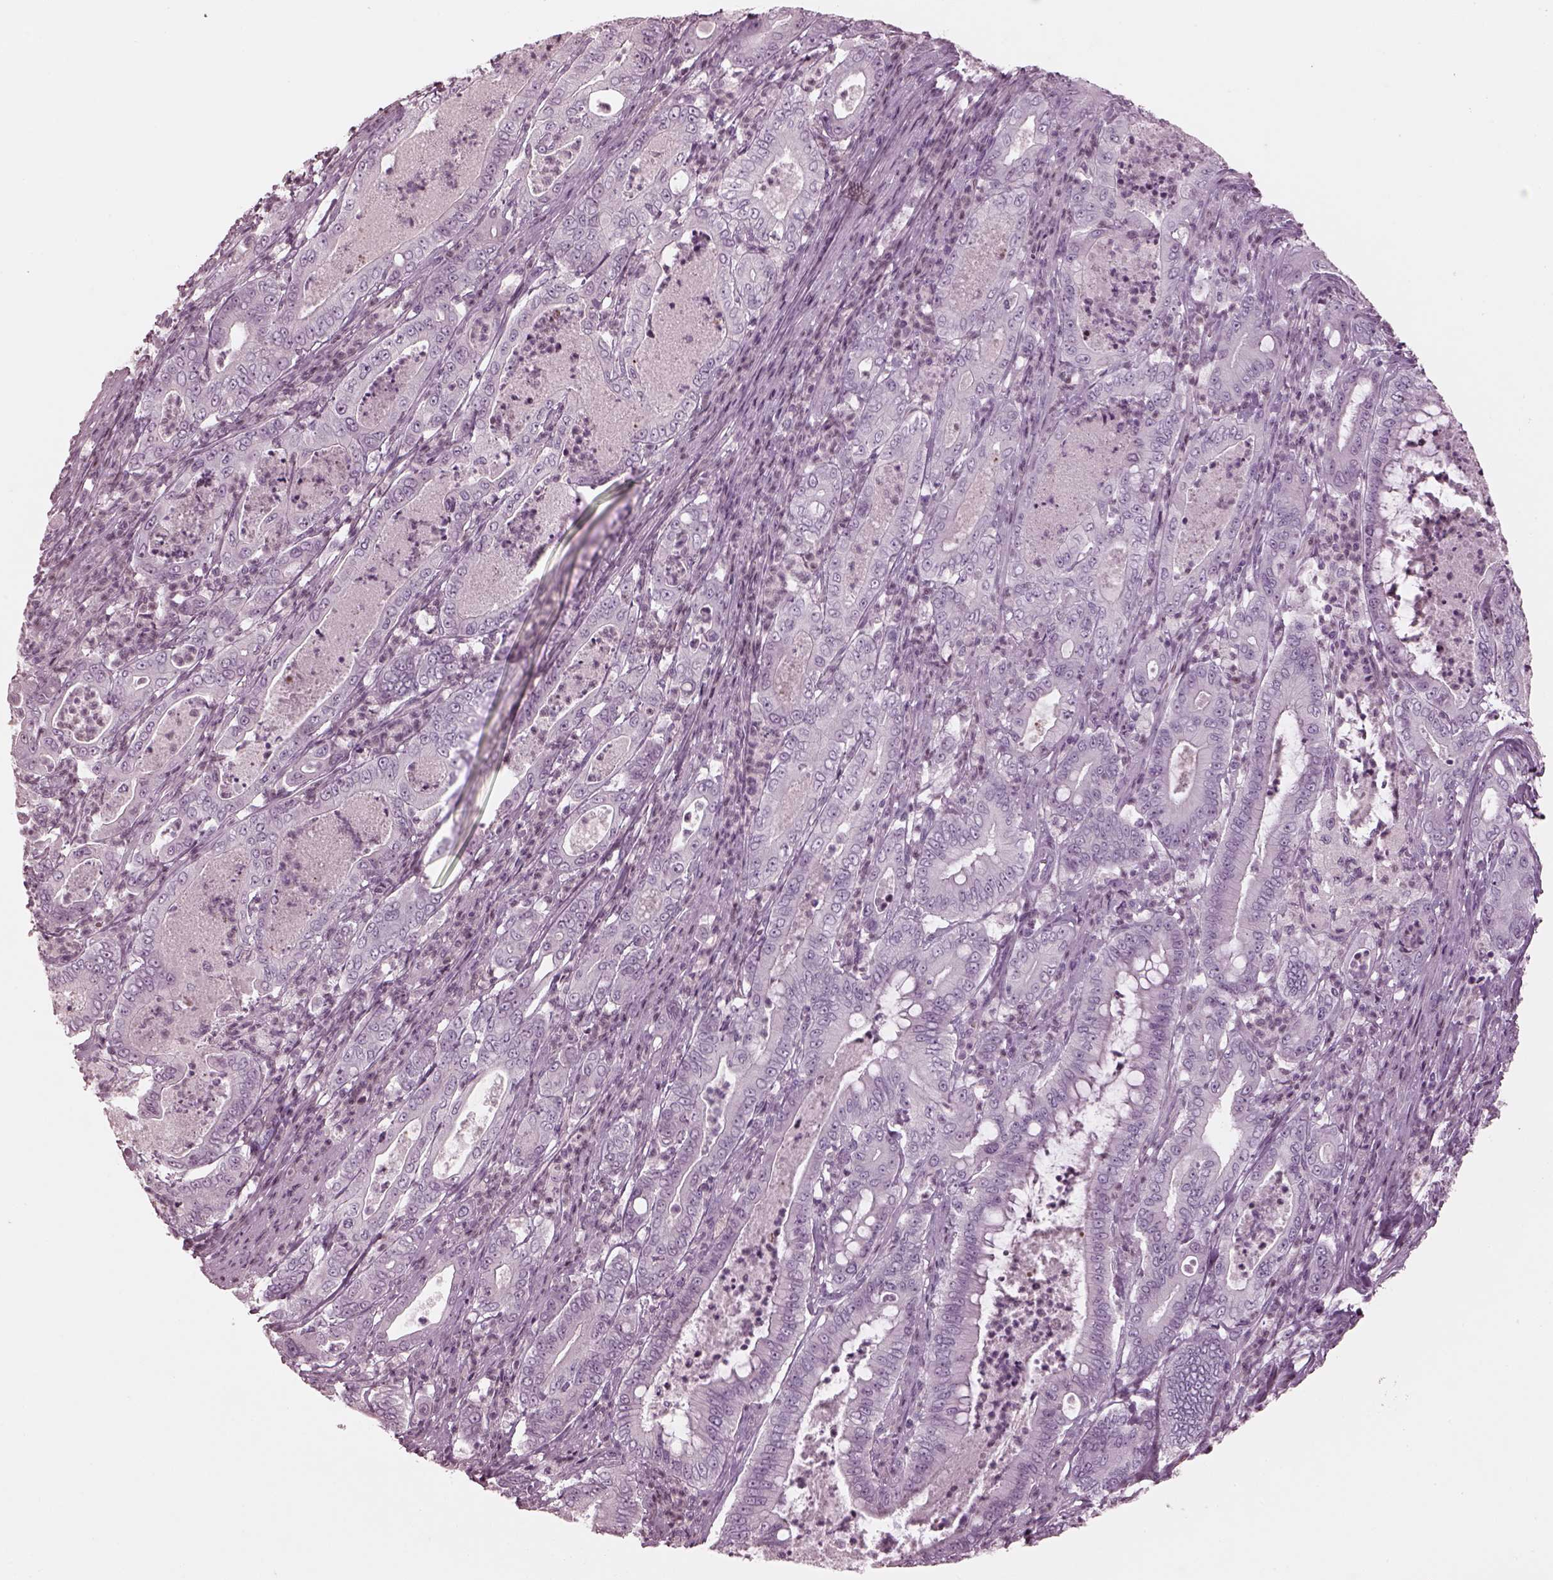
{"staining": {"intensity": "negative", "quantity": "none", "location": "none"}, "tissue": "pancreatic cancer", "cell_type": "Tumor cells", "image_type": "cancer", "snomed": [{"axis": "morphology", "description": "Adenocarcinoma, NOS"}, {"axis": "topography", "description": "Pancreas"}], "caption": "Immunohistochemistry (IHC) image of neoplastic tissue: human pancreatic adenocarcinoma stained with DAB reveals no significant protein staining in tumor cells. (DAB immunohistochemistry, high magnification).", "gene": "OPN4", "patient": {"sex": "male", "age": 71}}